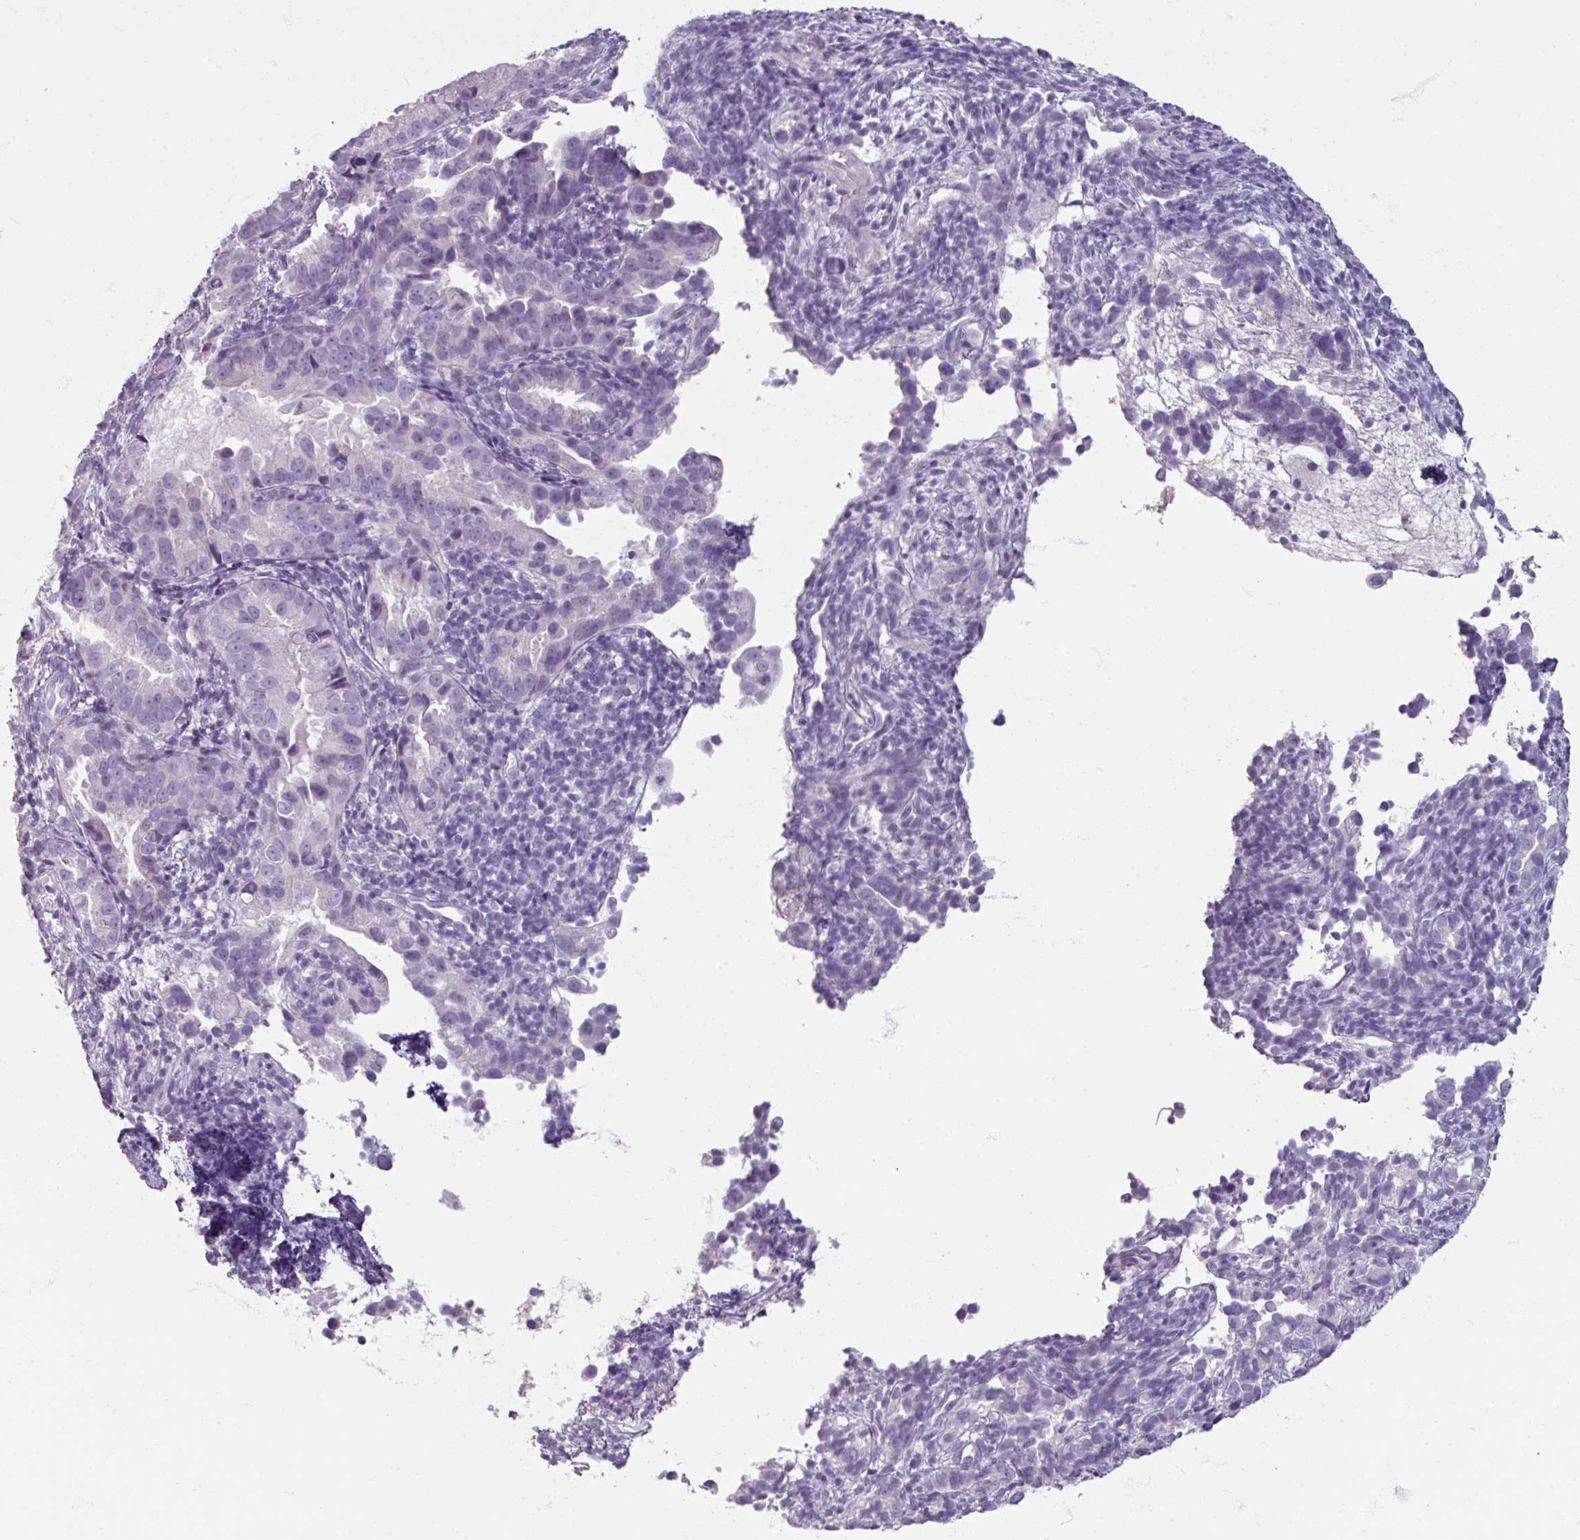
{"staining": {"intensity": "negative", "quantity": "none", "location": "none"}, "tissue": "endometrial cancer", "cell_type": "Tumor cells", "image_type": "cancer", "snomed": [{"axis": "morphology", "description": "Adenocarcinoma, NOS"}, {"axis": "topography", "description": "Endometrium"}], "caption": "This is a histopathology image of IHC staining of endometrial cancer, which shows no positivity in tumor cells.", "gene": "TG", "patient": {"sex": "female", "age": 57}}